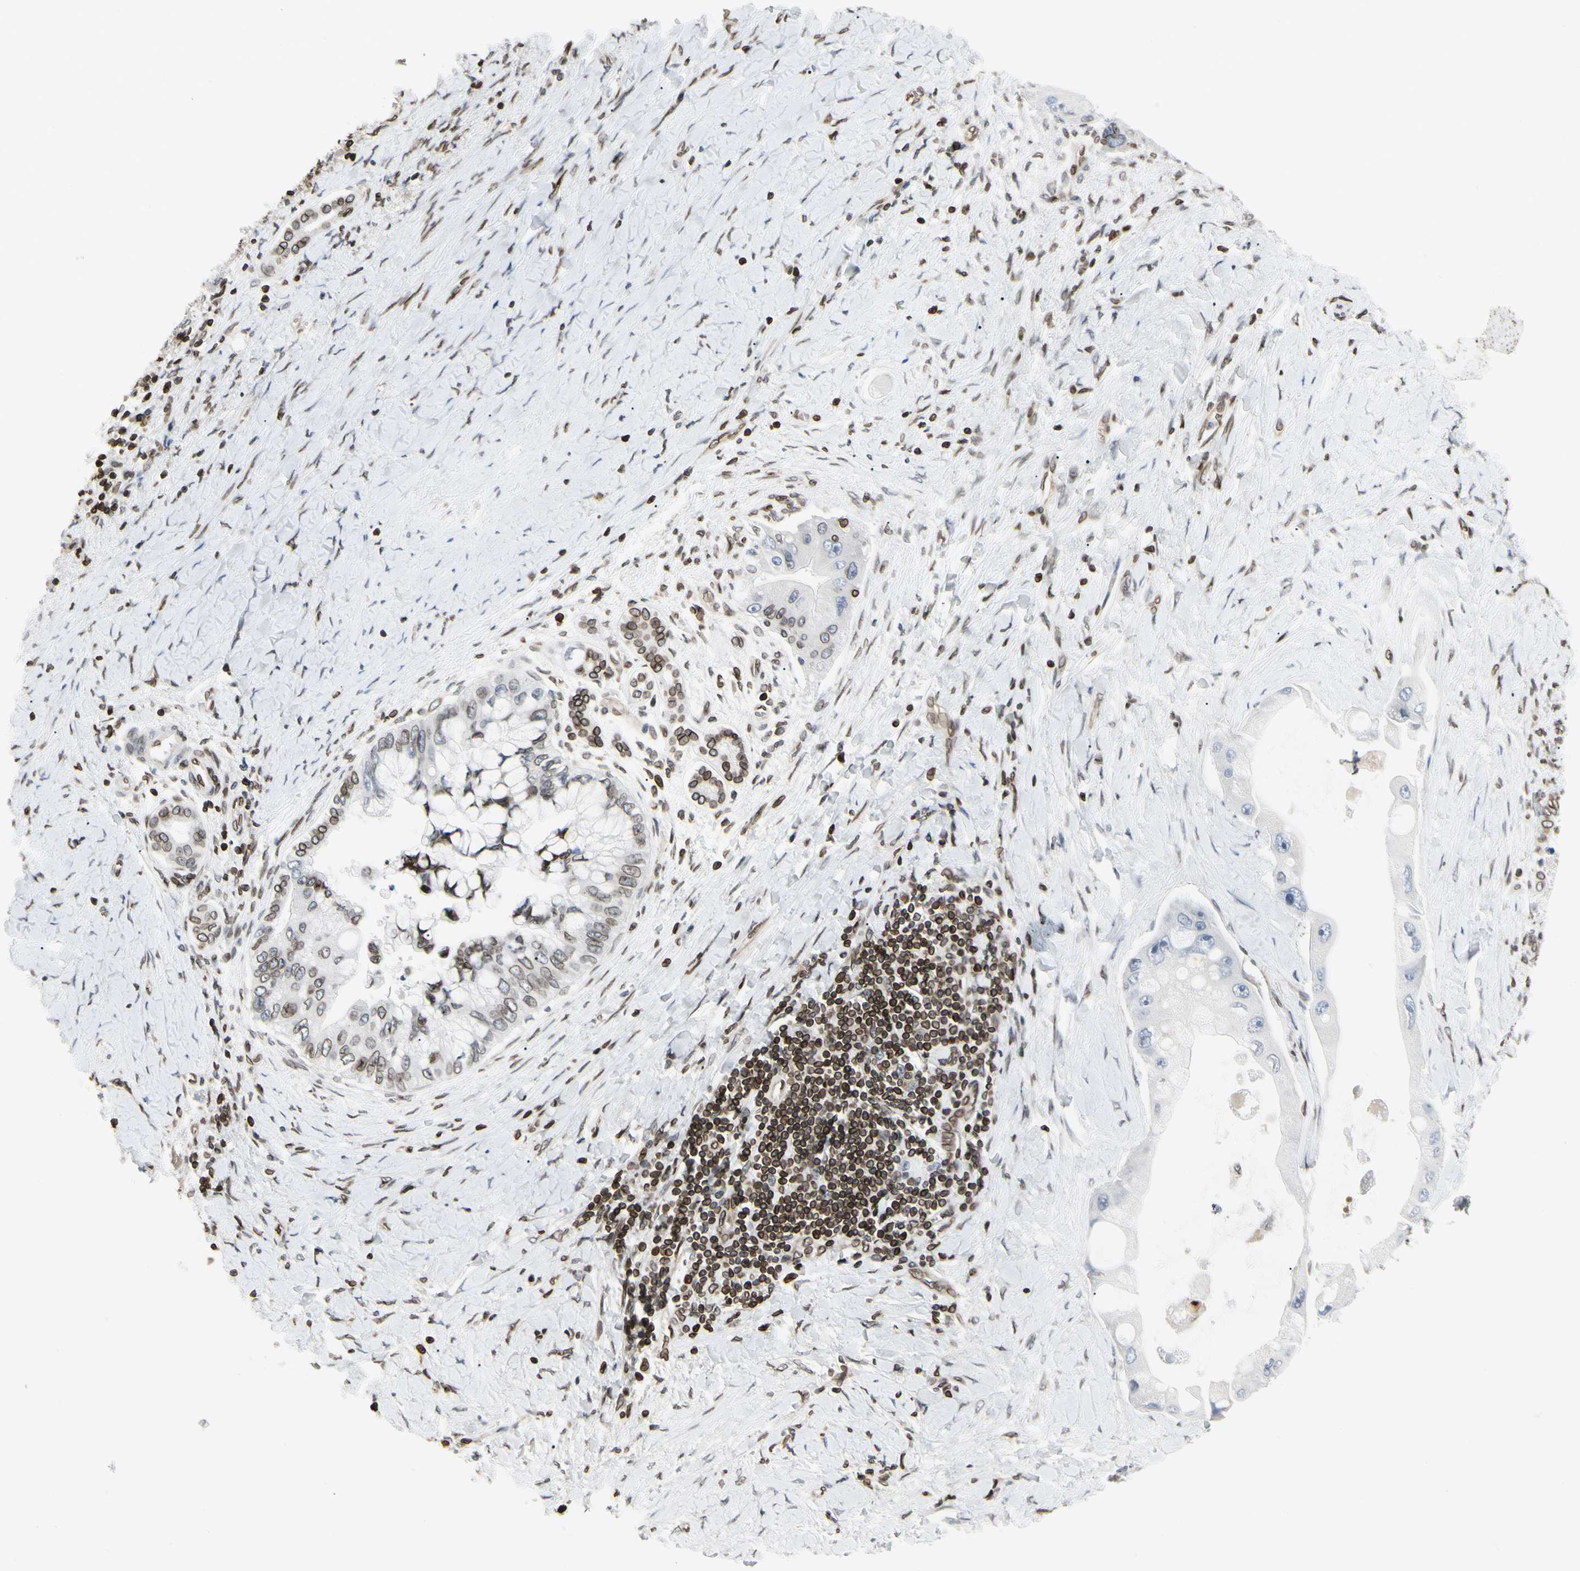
{"staining": {"intensity": "moderate", "quantity": "<25%", "location": "cytoplasmic/membranous,nuclear"}, "tissue": "liver cancer", "cell_type": "Tumor cells", "image_type": "cancer", "snomed": [{"axis": "morphology", "description": "Normal tissue, NOS"}, {"axis": "morphology", "description": "Cholangiocarcinoma"}, {"axis": "topography", "description": "Liver"}, {"axis": "topography", "description": "Peripheral nerve tissue"}], "caption": "Immunohistochemical staining of liver cancer (cholangiocarcinoma) shows low levels of moderate cytoplasmic/membranous and nuclear positivity in about <25% of tumor cells. (DAB (3,3'-diaminobenzidine) IHC with brightfield microscopy, high magnification).", "gene": "TMPO", "patient": {"sex": "male", "age": 50}}